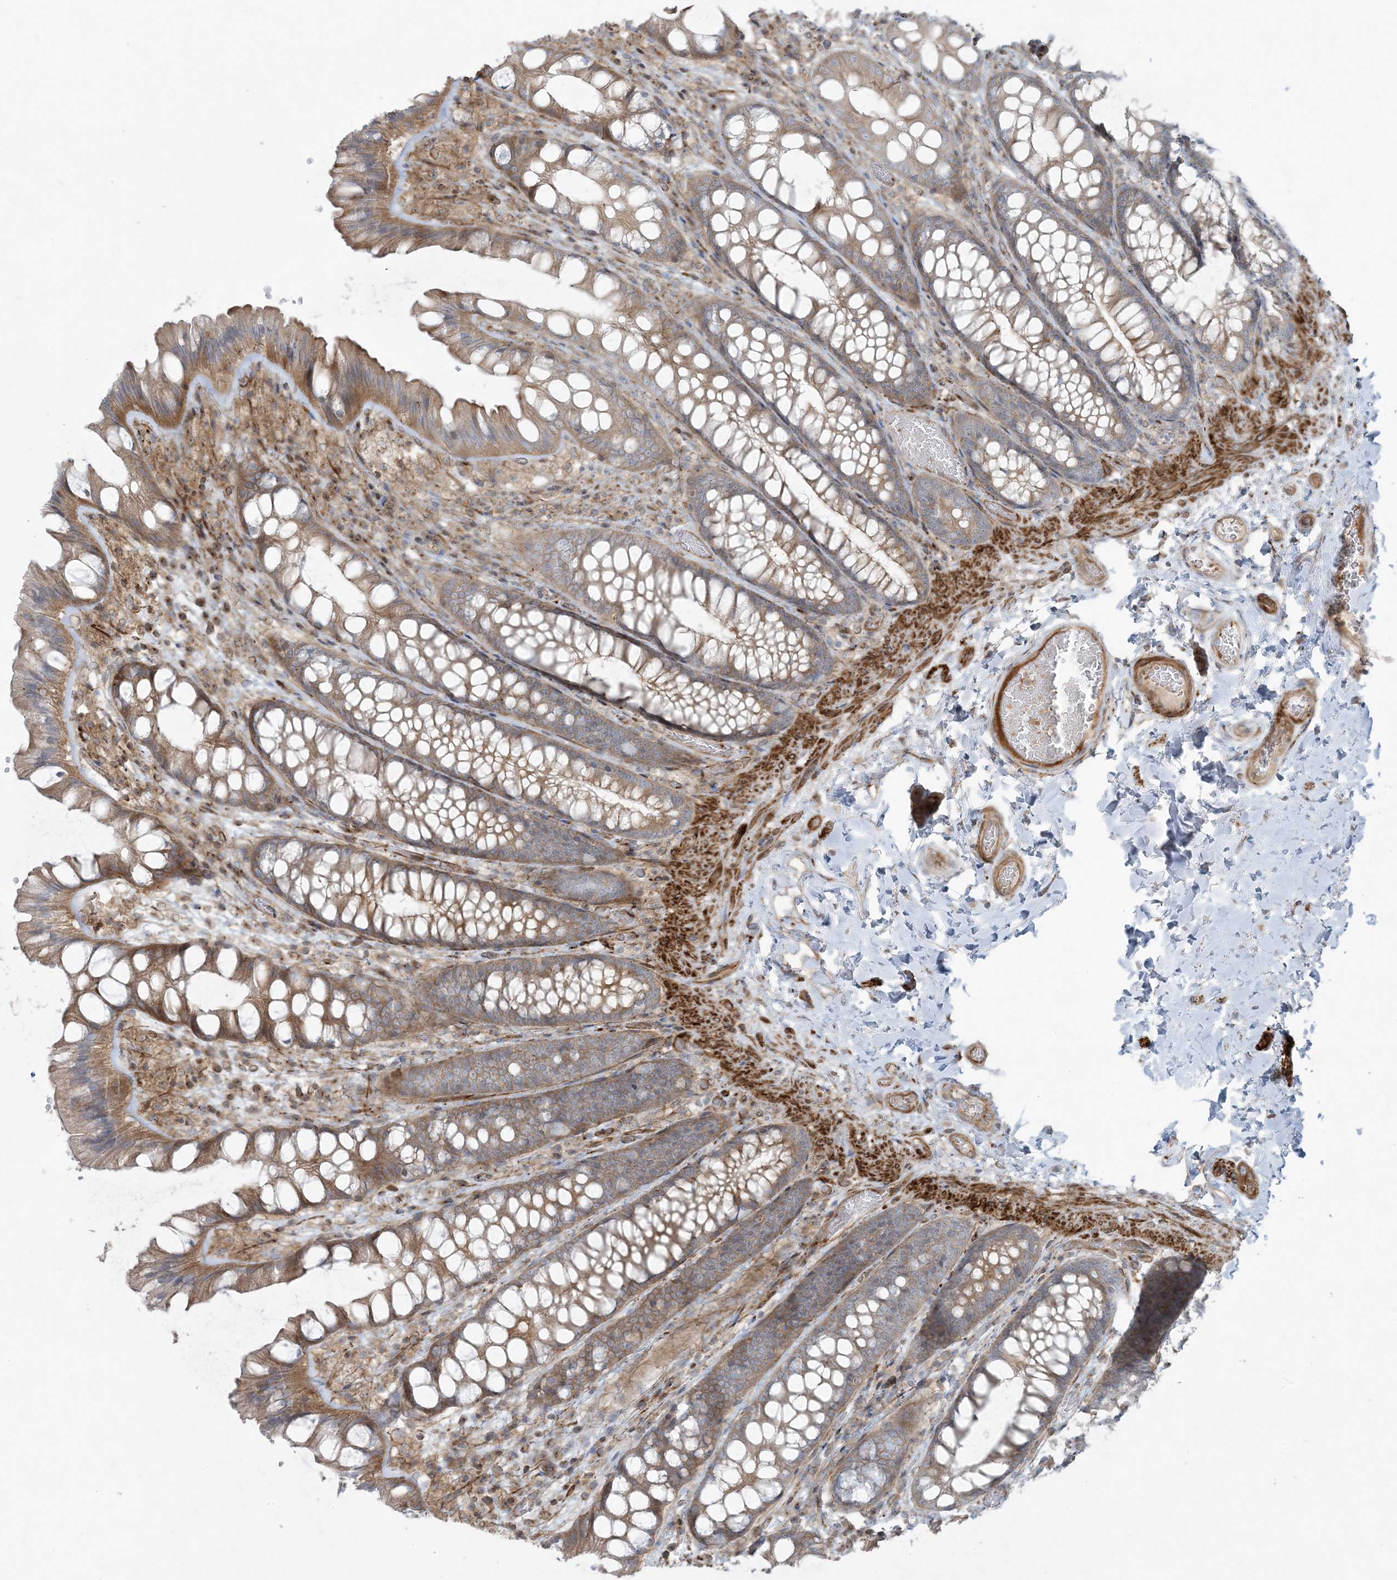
{"staining": {"intensity": "moderate", "quantity": ">75%", "location": "cytoplasmic/membranous"}, "tissue": "colon", "cell_type": "Endothelial cells", "image_type": "normal", "snomed": [{"axis": "morphology", "description": "Normal tissue, NOS"}, {"axis": "topography", "description": "Colon"}], "caption": "Immunohistochemistry (IHC) of unremarkable human colon displays medium levels of moderate cytoplasmic/membranous positivity in approximately >75% of endothelial cells.", "gene": "PIK3R4", "patient": {"sex": "male", "age": 47}}